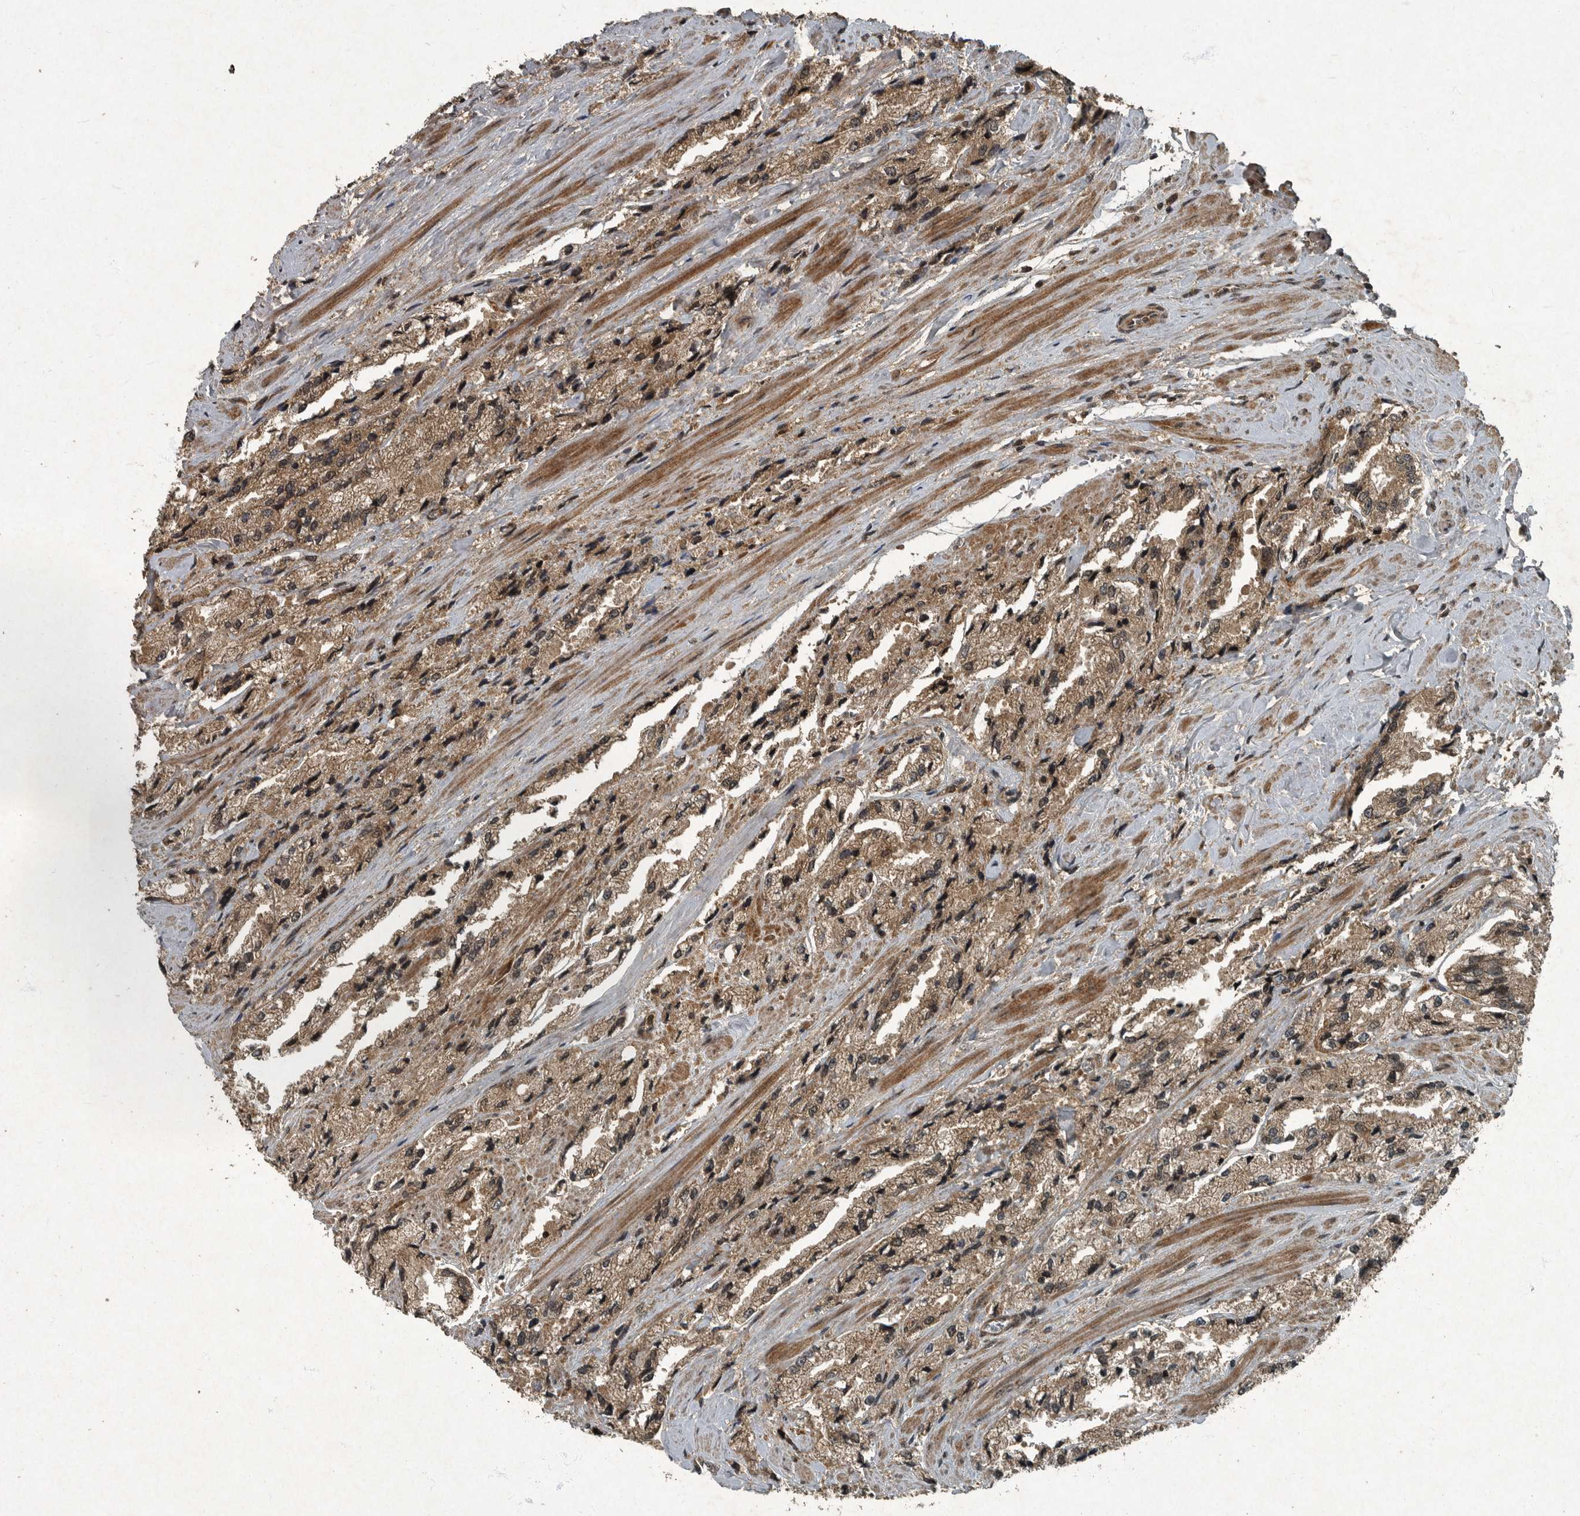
{"staining": {"intensity": "moderate", "quantity": ">75%", "location": "cytoplasmic/membranous"}, "tissue": "prostate cancer", "cell_type": "Tumor cells", "image_type": "cancer", "snomed": [{"axis": "morphology", "description": "Adenocarcinoma, High grade"}, {"axis": "topography", "description": "Prostate"}], "caption": "IHC histopathology image of human adenocarcinoma (high-grade) (prostate) stained for a protein (brown), which displays medium levels of moderate cytoplasmic/membranous positivity in approximately >75% of tumor cells.", "gene": "FOXO1", "patient": {"sex": "male", "age": 58}}